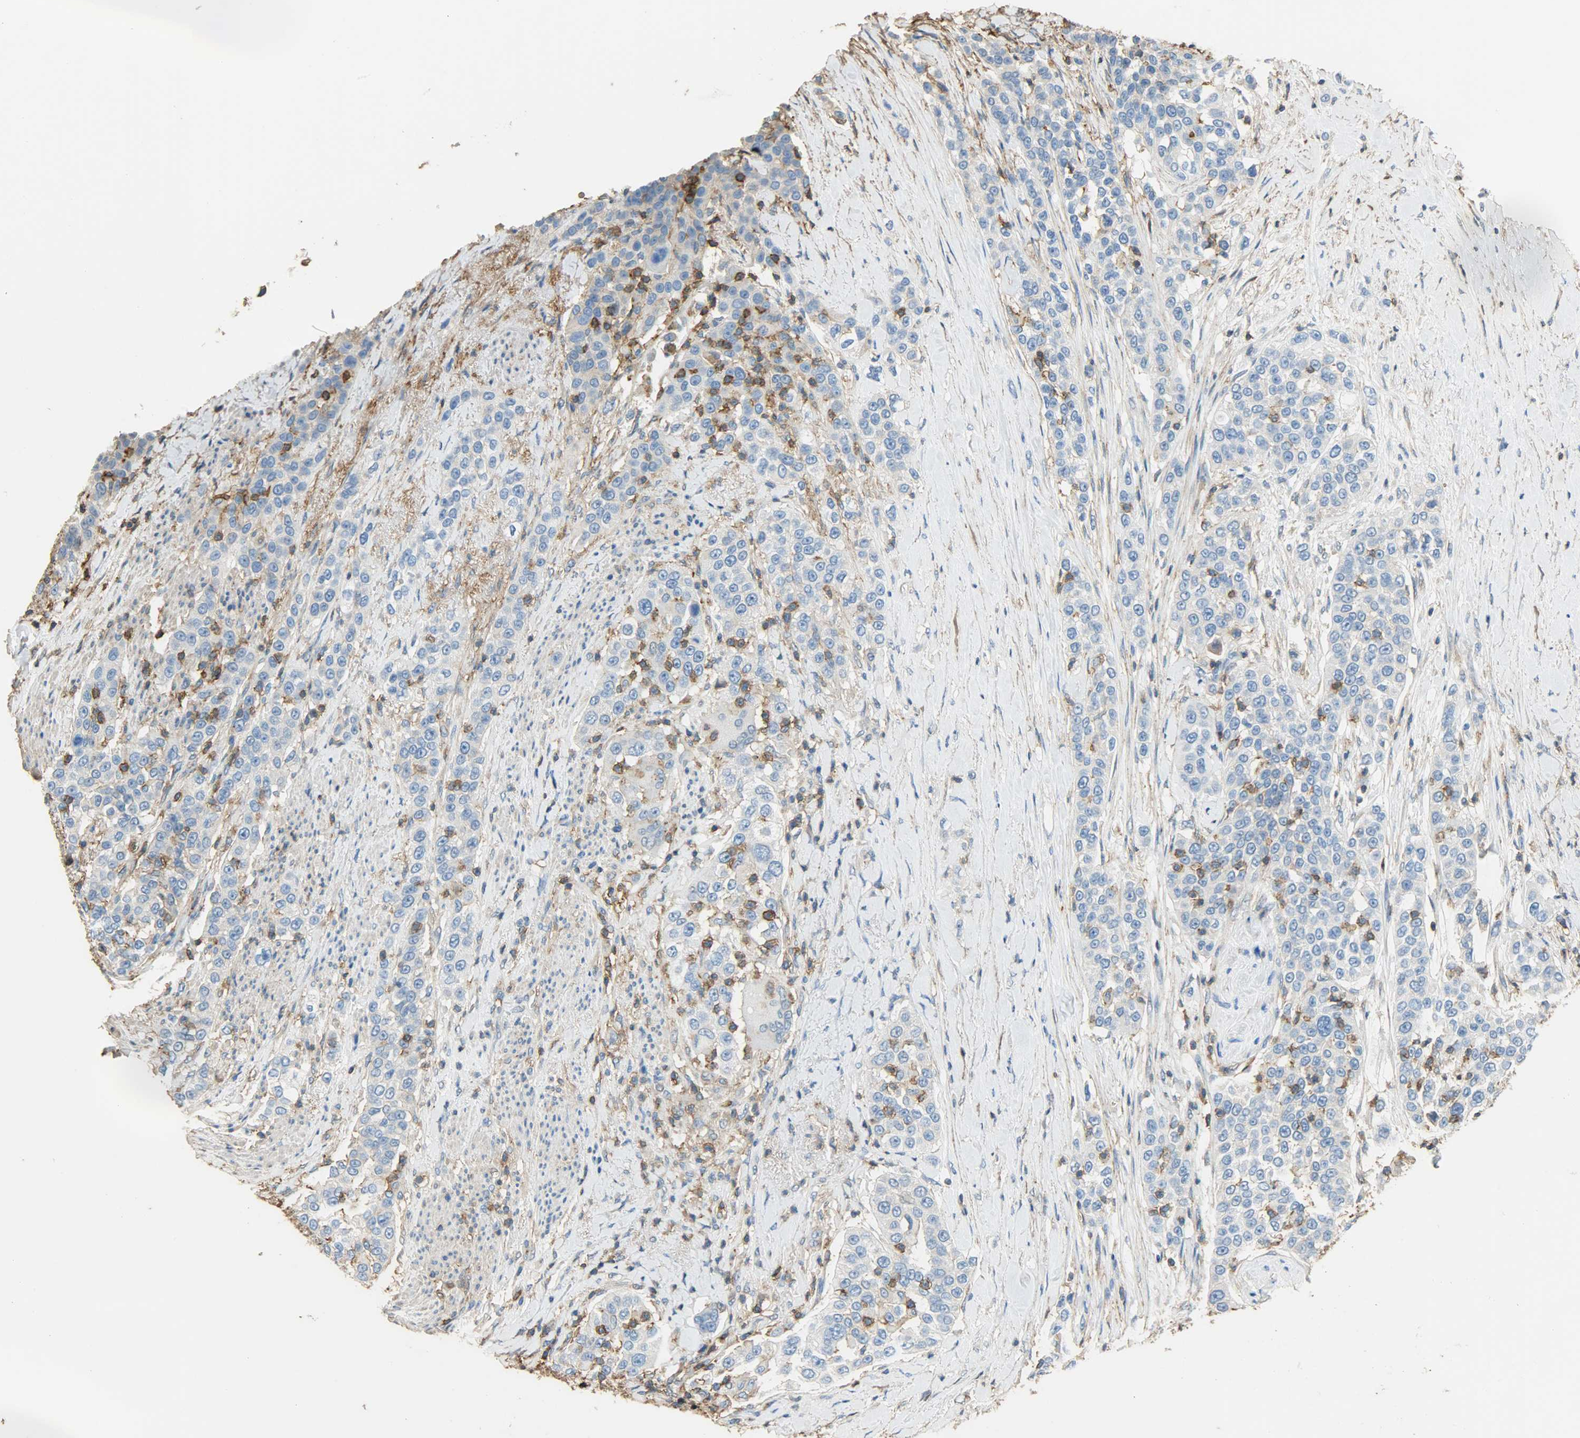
{"staining": {"intensity": "strong", "quantity": "<25%", "location": "cytoplasmic/membranous"}, "tissue": "urothelial cancer", "cell_type": "Tumor cells", "image_type": "cancer", "snomed": [{"axis": "morphology", "description": "Urothelial carcinoma, High grade"}, {"axis": "topography", "description": "Urinary bladder"}], "caption": "Strong cytoplasmic/membranous staining is appreciated in about <25% of tumor cells in urothelial carcinoma (high-grade).", "gene": "ANXA6", "patient": {"sex": "female", "age": 80}}